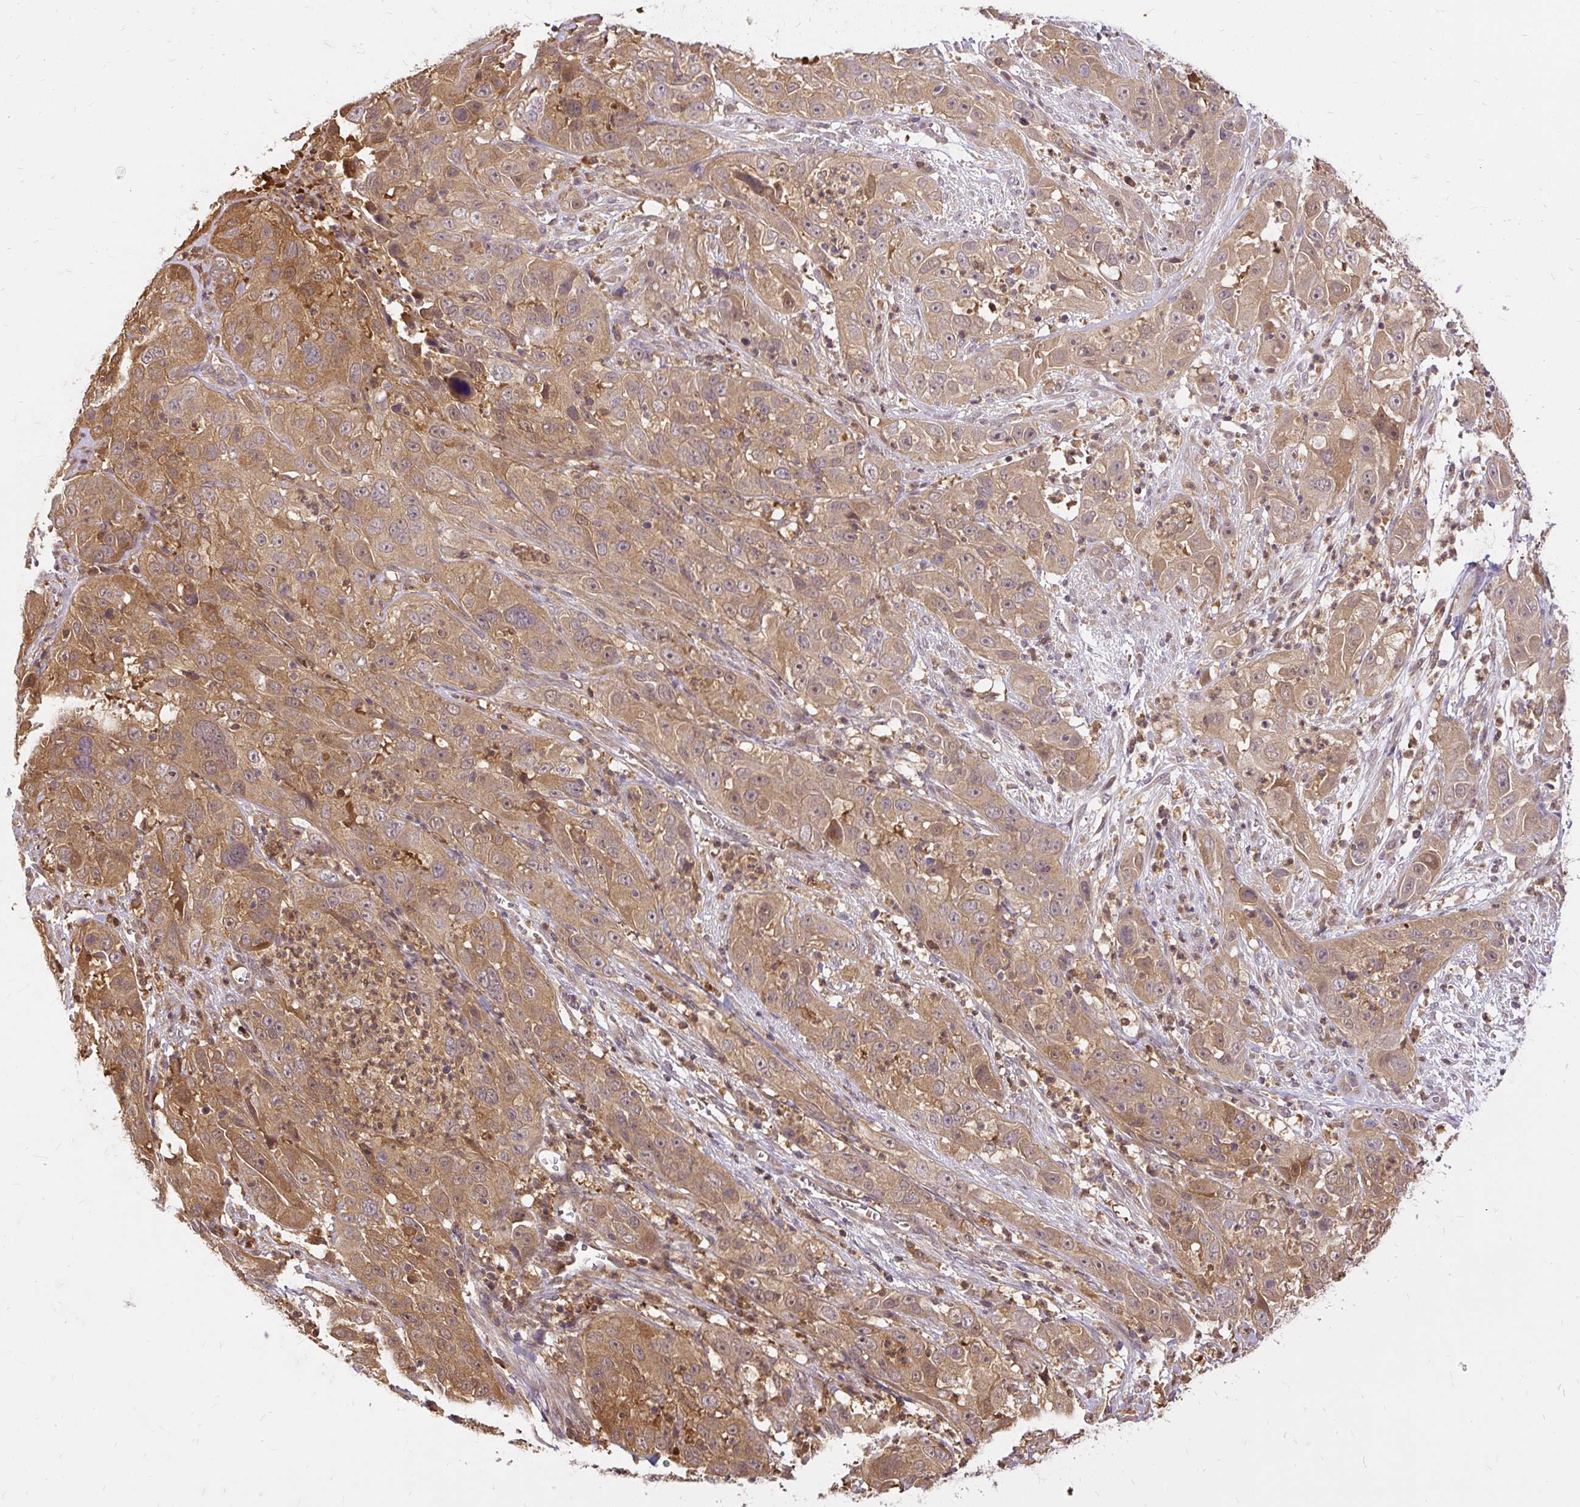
{"staining": {"intensity": "moderate", "quantity": ">75%", "location": "cytoplasmic/membranous"}, "tissue": "cervical cancer", "cell_type": "Tumor cells", "image_type": "cancer", "snomed": [{"axis": "morphology", "description": "Squamous cell carcinoma, NOS"}, {"axis": "topography", "description": "Cervix"}], "caption": "Cervical squamous cell carcinoma stained with a protein marker exhibits moderate staining in tumor cells.", "gene": "AP5S1", "patient": {"sex": "female", "age": 32}}